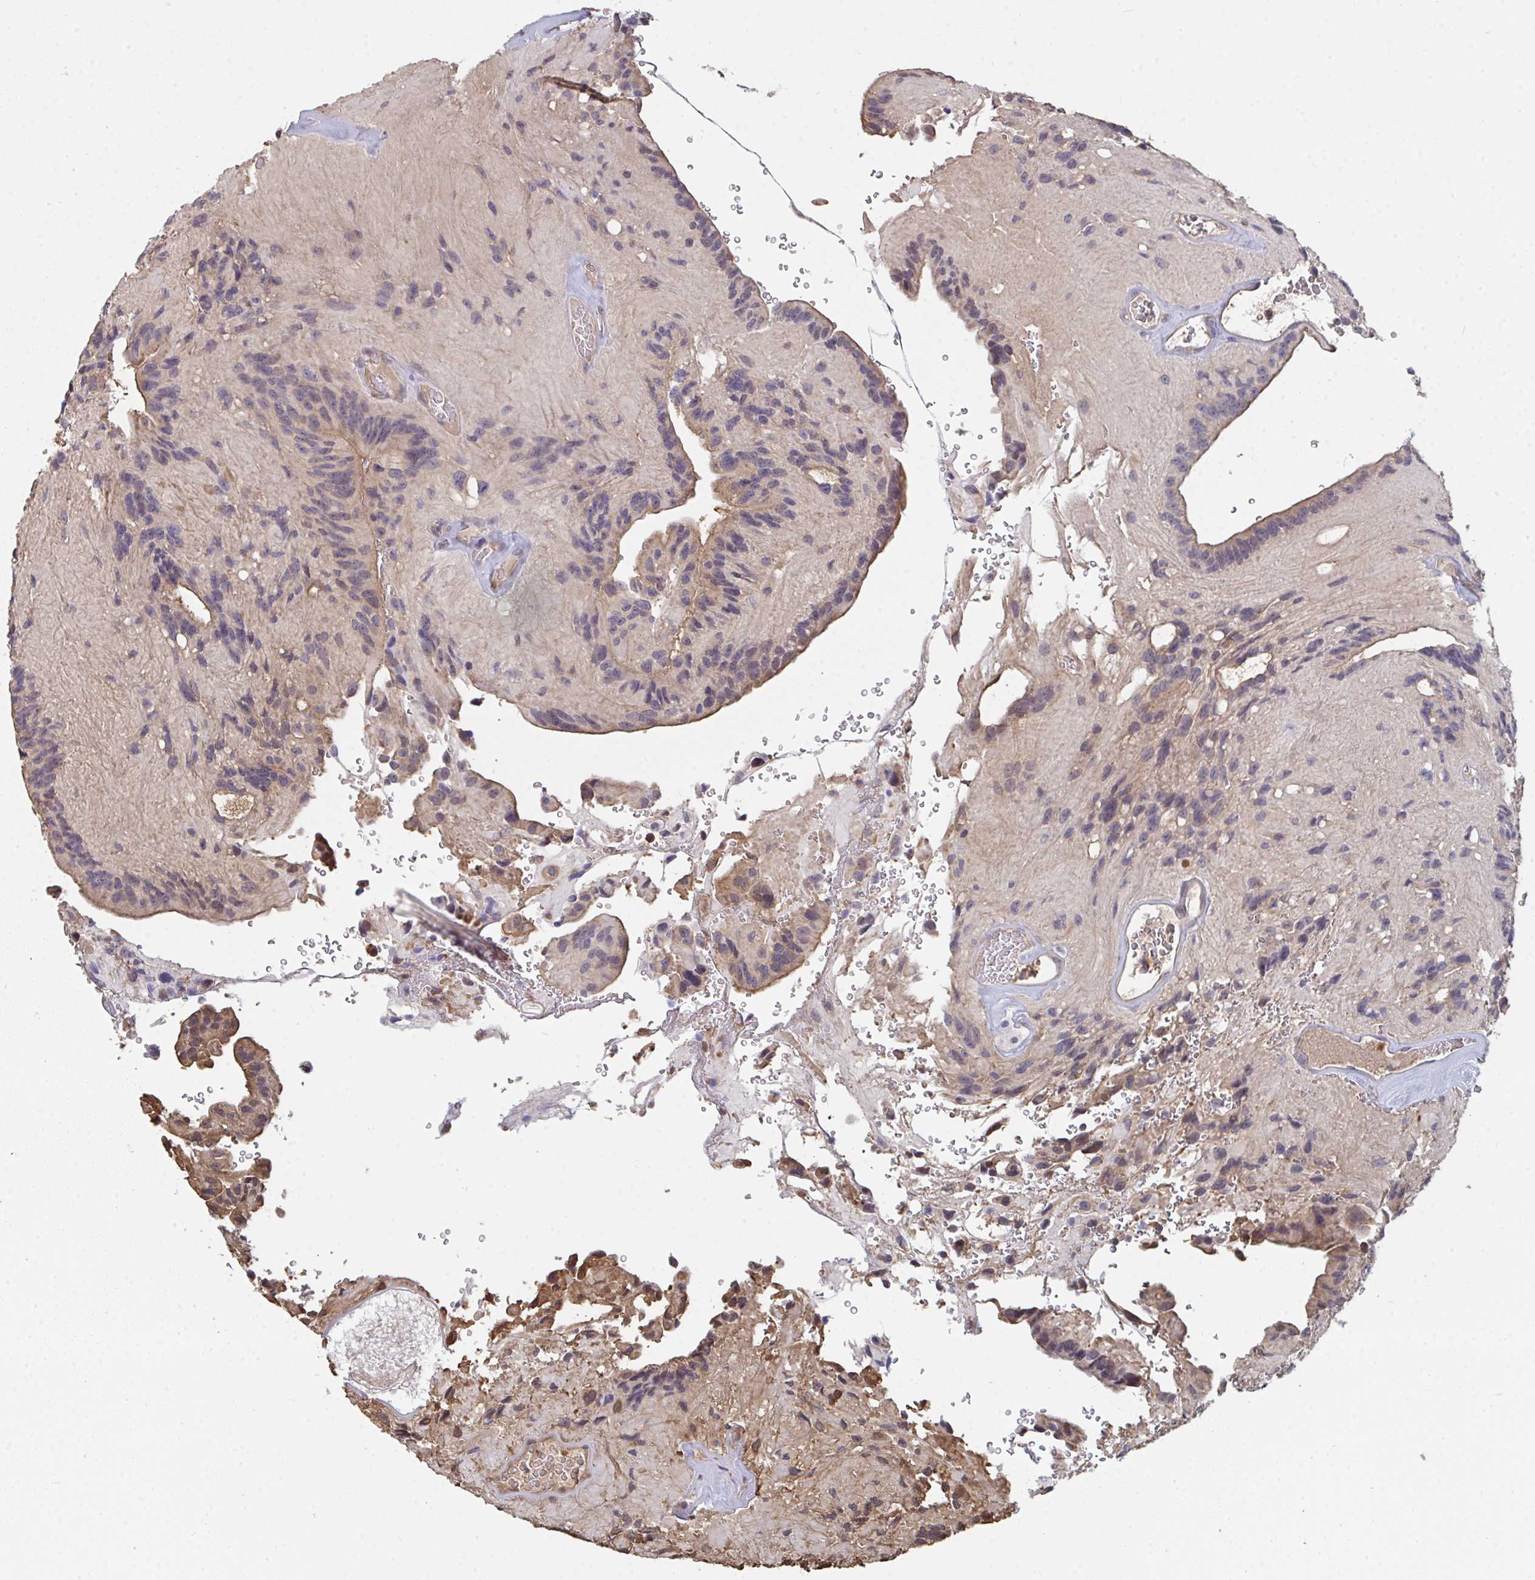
{"staining": {"intensity": "weak", "quantity": "<25%", "location": "nuclear"}, "tissue": "glioma", "cell_type": "Tumor cells", "image_type": "cancer", "snomed": [{"axis": "morphology", "description": "Glioma, malignant, Low grade"}, {"axis": "topography", "description": "Brain"}], "caption": "Human glioma stained for a protein using IHC displays no staining in tumor cells.", "gene": "TTC9C", "patient": {"sex": "male", "age": 31}}